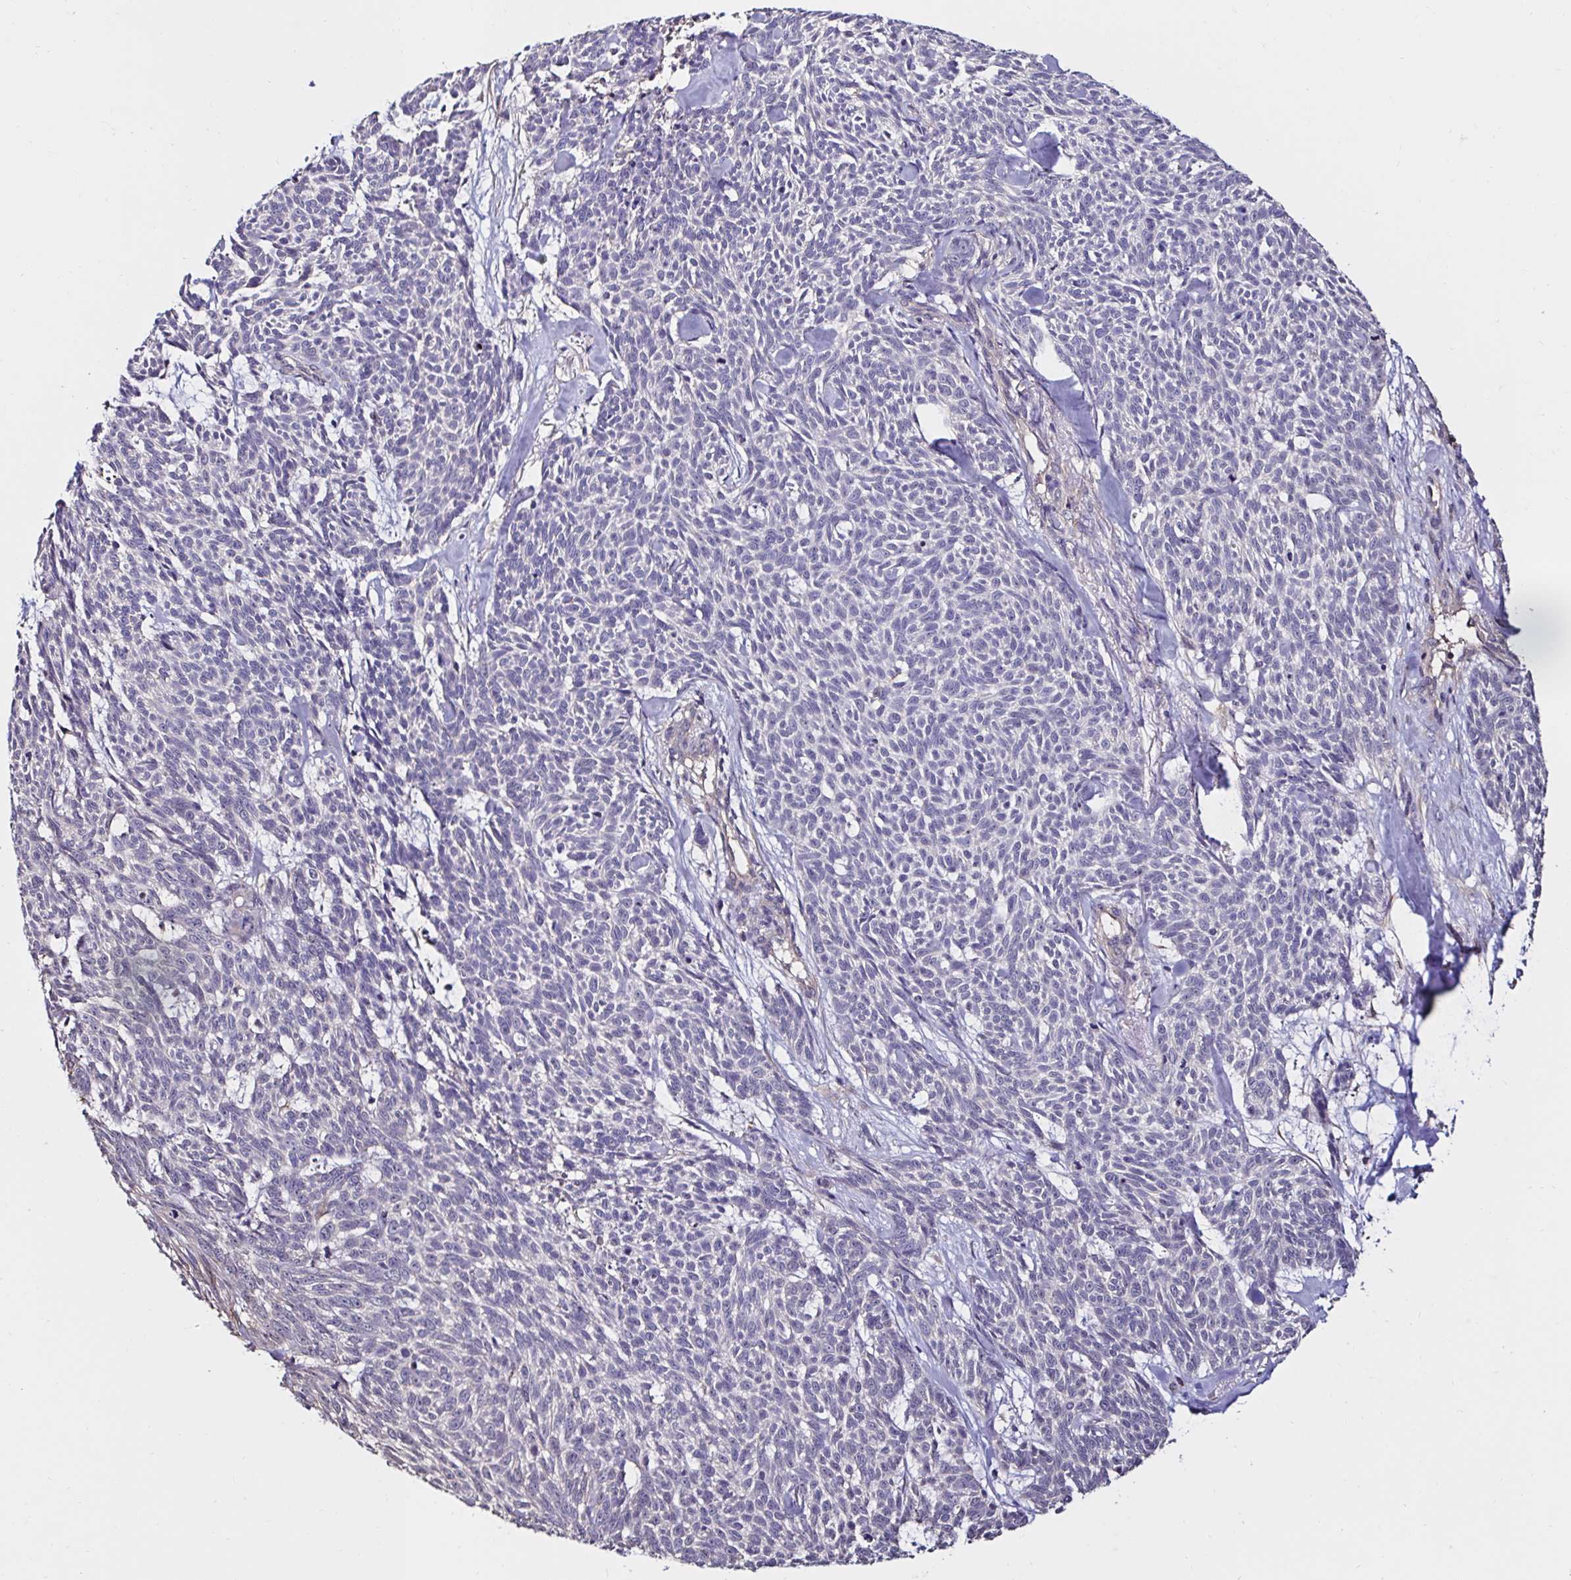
{"staining": {"intensity": "negative", "quantity": "none", "location": "none"}, "tissue": "skin cancer", "cell_type": "Tumor cells", "image_type": "cancer", "snomed": [{"axis": "morphology", "description": "Basal cell carcinoma"}, {"axis": "topography", "description": "Skin"}], "caption": "DAB (3,3'-diaminobenzidine) immunohistochemical staining of skin basal cell carcinoma displays no significant staining in tumor cells.", "gene": "RSRP1", "patient": {"sex": "female", "age": 93}}